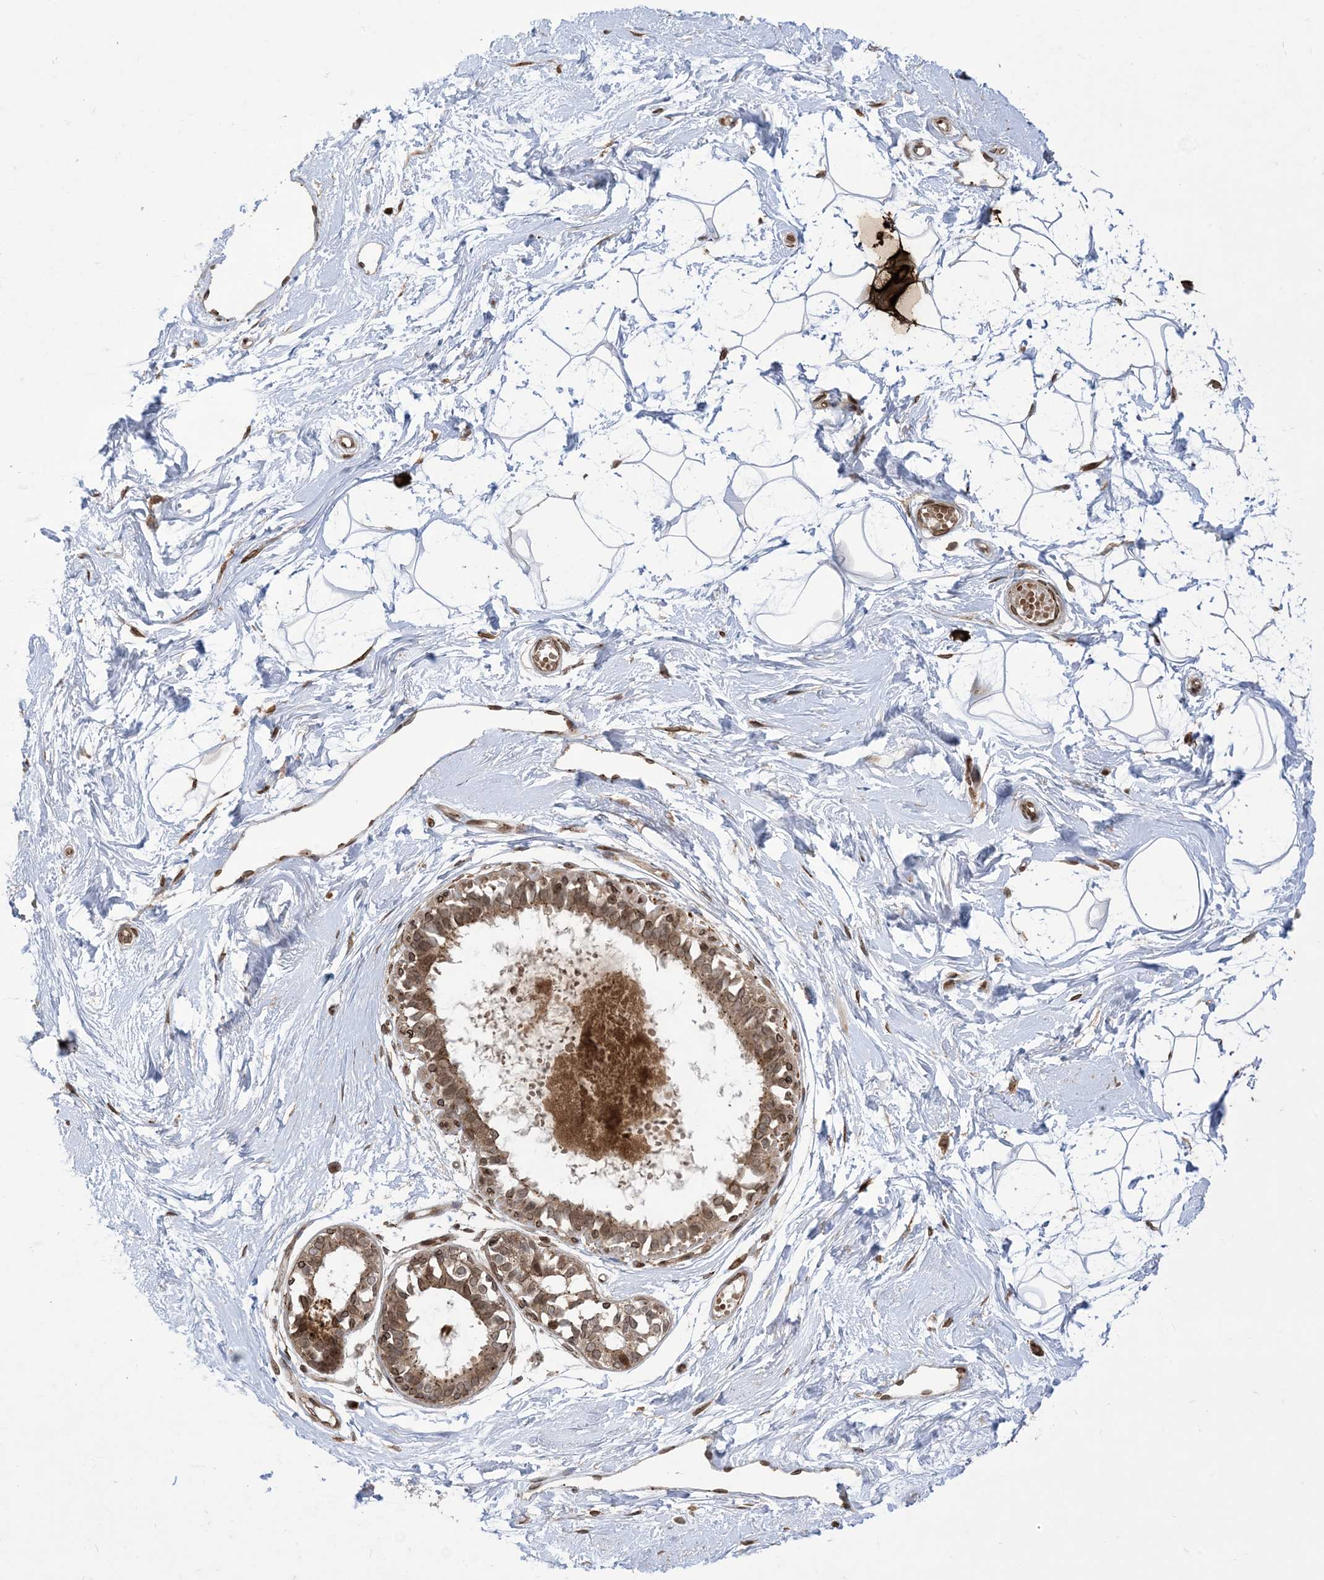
{"staining": {"intensity": "moderate", "quantity": ">75%", "location": "cytoplasmic/membranous"}, "tissue": "breast", "cell_type": "Adipocytes", "image_type": "normal", "snomed": [{"axis": "morphology", "description": "Normal tissue, NOS"}, {"axis": "topography", "description": "Breast"}], "caption": "Brown immunohistochemical staining in normal breast shows moderate cytoplasmic/membranous staining in about >75% of adipocytes.", "gene": "CASP4", "patient": {"sex": "female", "age": 45}}